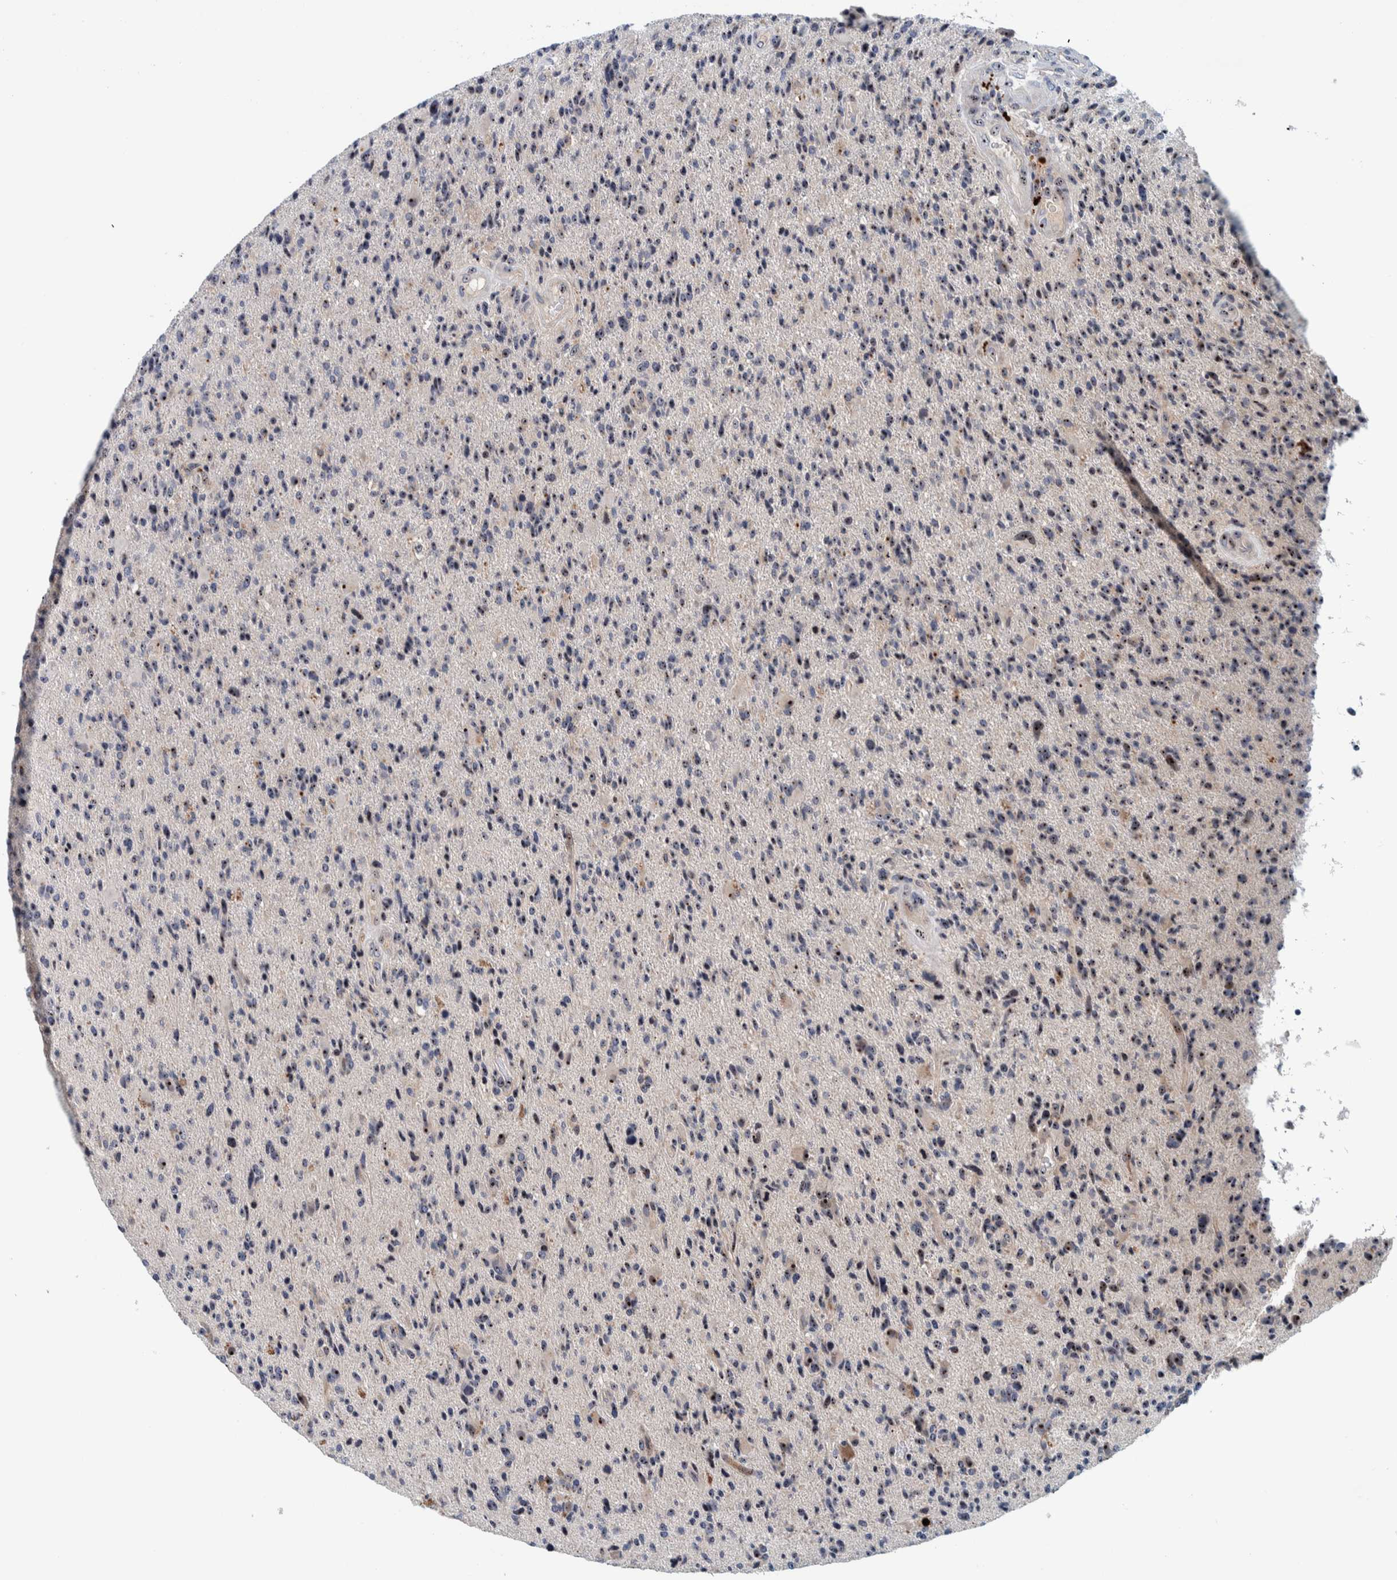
{"staining": {"intensity": "moderate", "quantity": ">75%", "location": "nuclear"}, "tissue": "glioma", "cell_type": "Tumor cells", "image_type": "cancer", "snomed": [{"axis": "morphology", "description": "Glioma, malignant, High grade"}, {"axis": "topography", "description": "Brain"}], "caption": "Human high-grade glioma (malignant) stained with a brown dye shows moderate nuclear positive positivity in about >75% of tumor cells.", "gene": "NOL11", "patient": {"sex": "male", "age": 72}}